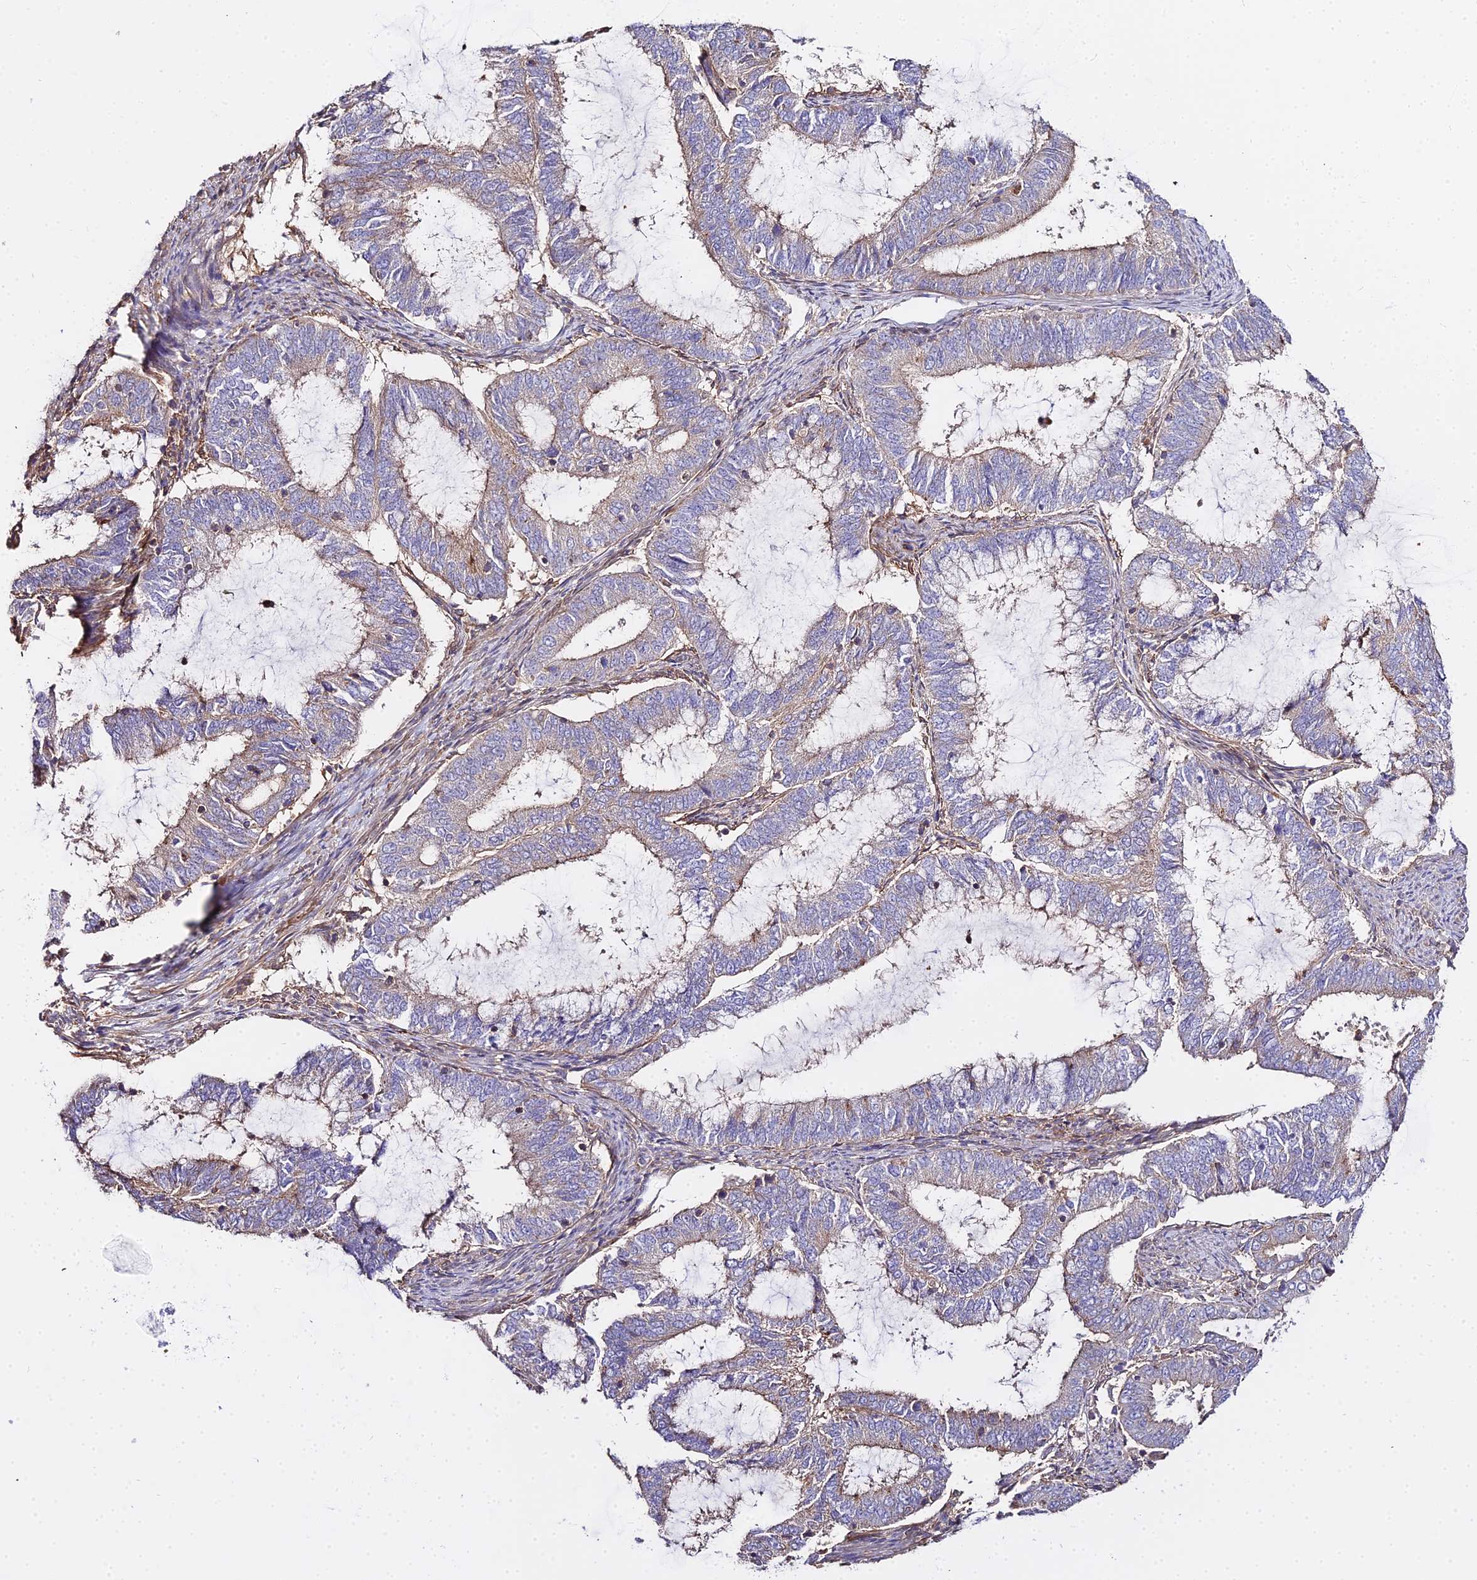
{"staining": {"intensity": "weak", "quantity": "<25%", "location": "cytoplasmic/membranous"}, "tissue": "endometrial cancer", "cell_type": "Tumor cells", "image_type": "cancer", "snomed": [{"axis": "morphology", "description": "Adenocarcinoma, NOS"}, {"axis": "topography", "description": "Endometrium"}], "caption": "An IHC photomicrograph of adenocarcinoma (endometrial) is shown. There is no staining in tumor cells of adenocarcinoma (endometrial).", "gene": "GLYAT", "patient": {"sex": "female", "age": 51}}